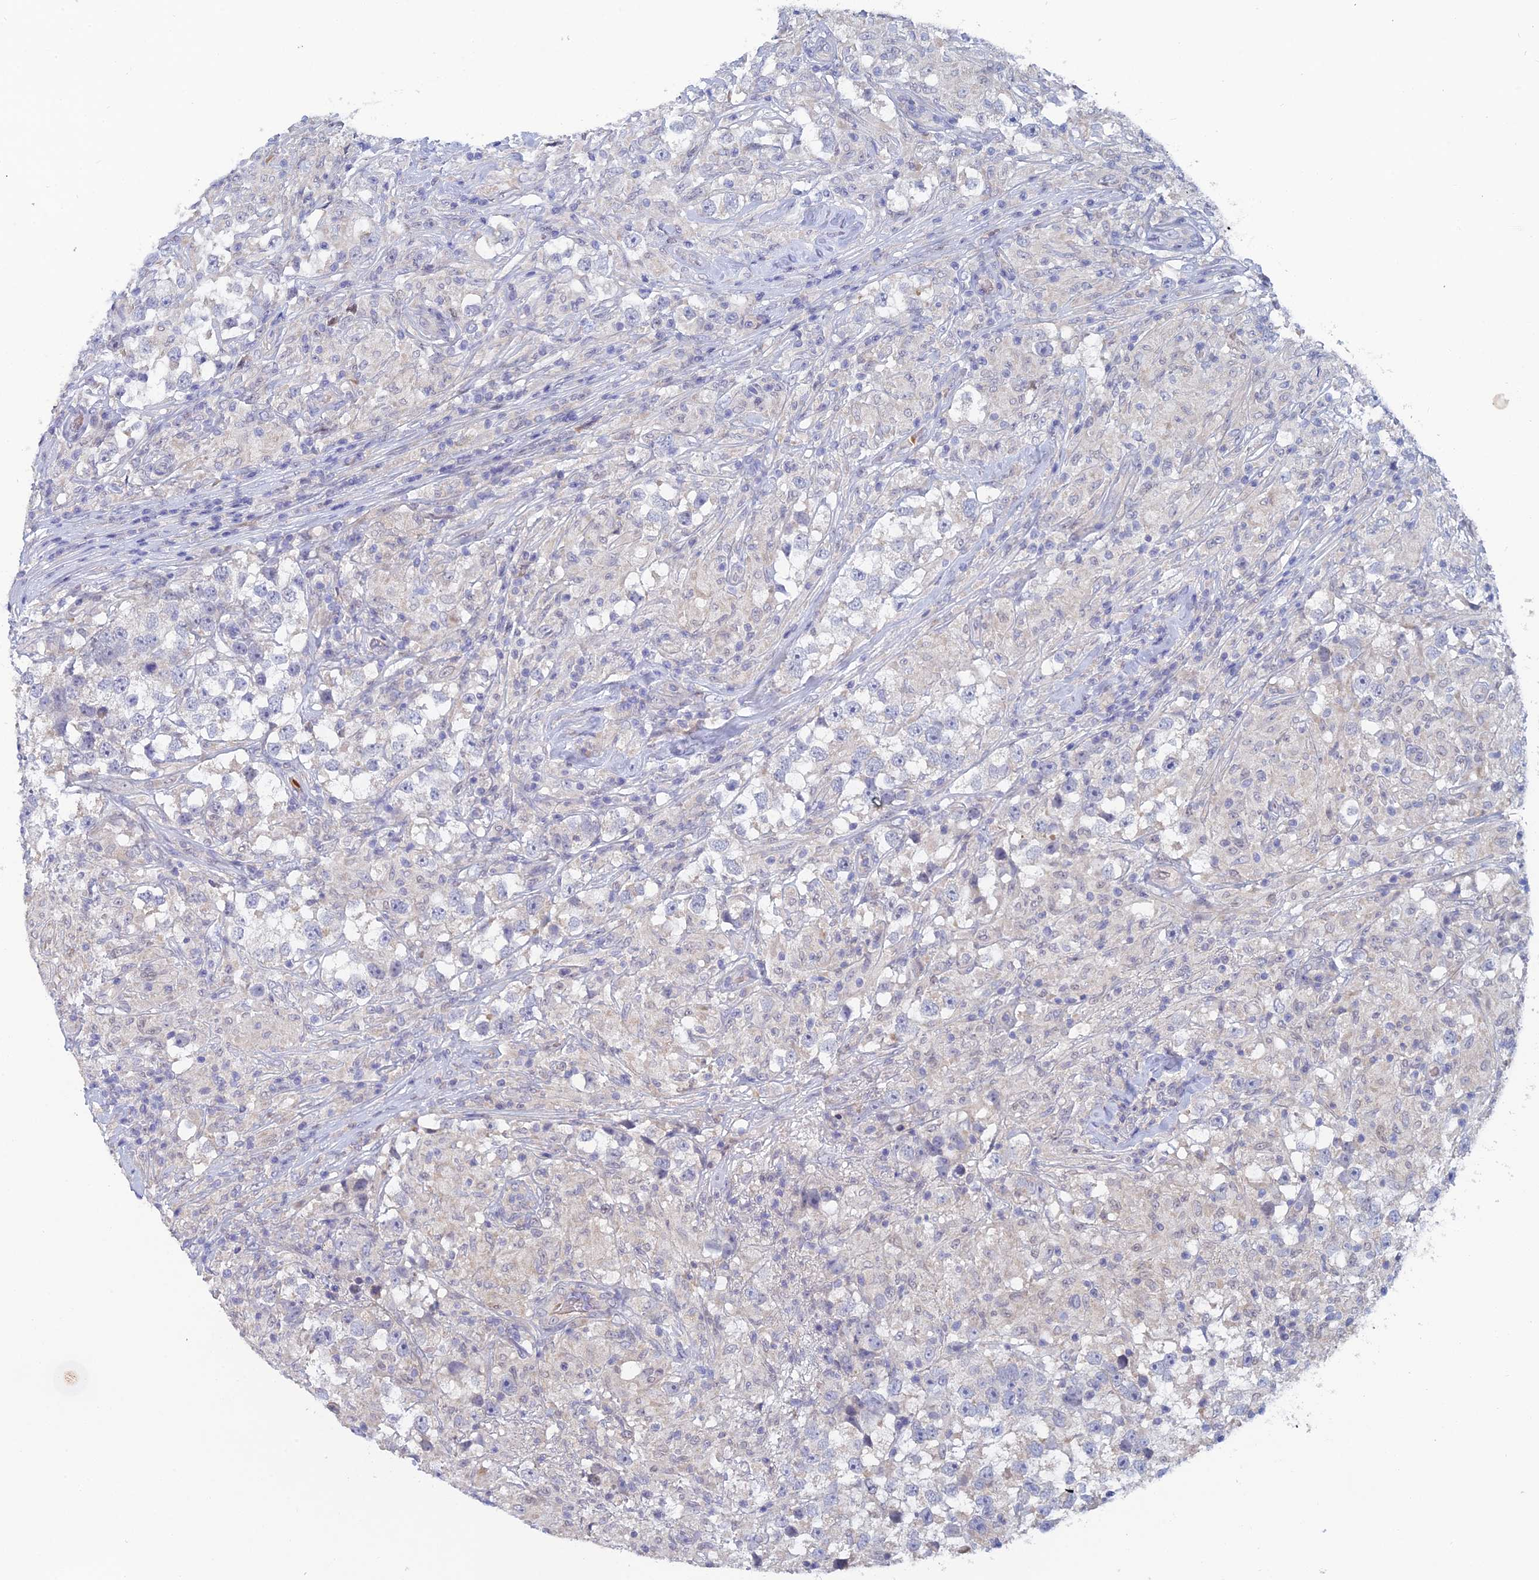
{"staining": {"intensity": "negative", "quantity": "none", "location": "none"}, "tissue": "testis cancer", "cell_type": "Tumor cells", "image_type": "cancer", "snomed": [{"axis": "morphology", "description": "Seminoma, NOS"}, {"axis": "topography", "description": "Testis"}], "caption": "There is no significant expression in tumor cells of testis seminoma.", "gene": "GIPC1", "patient": {"sex": "male", "age": 46}}